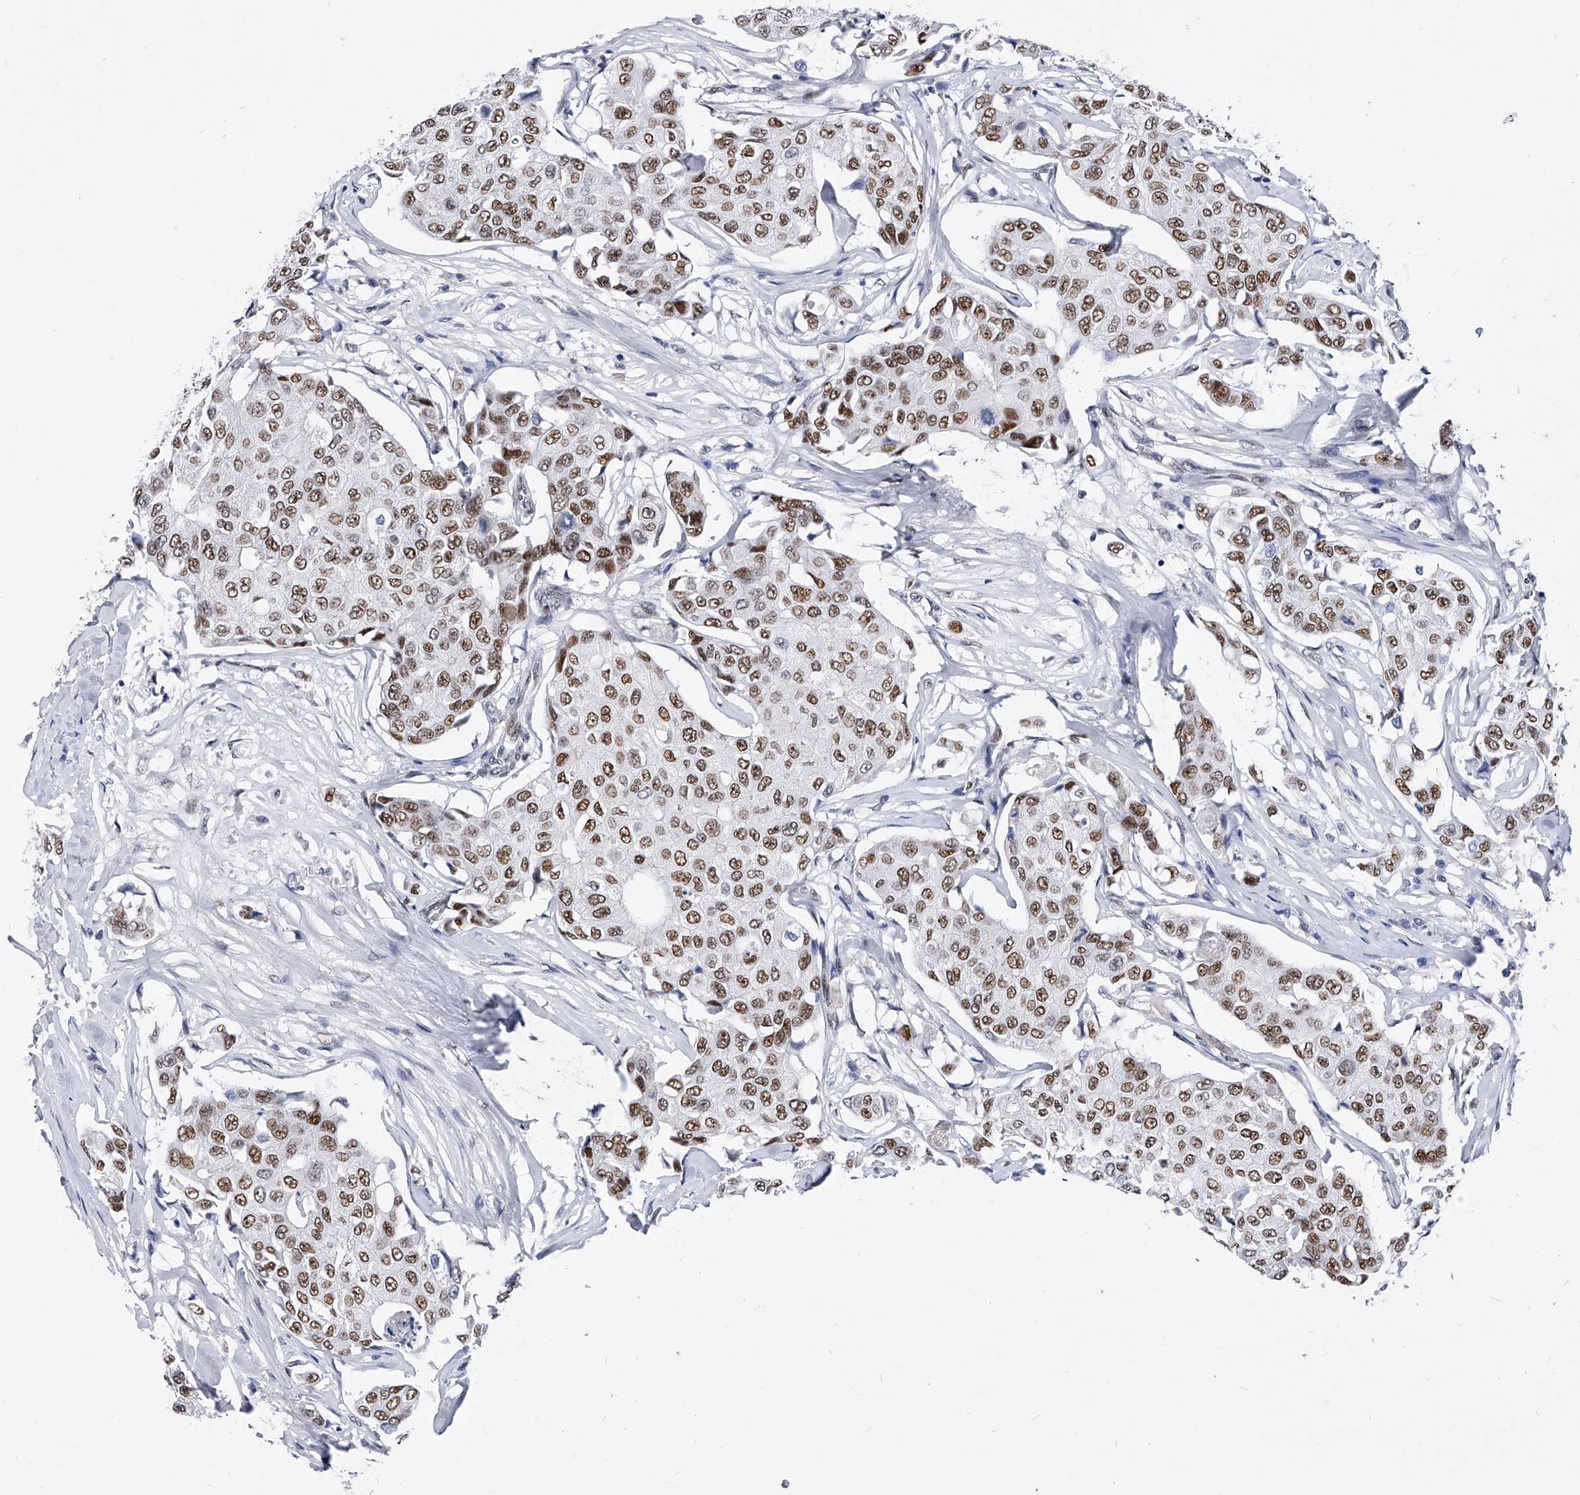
{"staining": {"intensity": "moderate", "quantity": ">75%", "location": "nuclear"}, "tissue": "breast cancer", "cell_type": "Tumor cells", "image_type": "cancer", "snomed": [{"axis": "morphology", "description": "Duct carcinoma"}, {"axis": "topography", "description": "Breast"}], "caption": "Moderate nuclear staining is present in approximately >75% of tumor cells in breast cancer (infiltrating ductal carcinoma). Immunohistochemistry (ihc) stains the protein of interest in brown and the nuclei are stained blue.", "gene": "TESK2", "patient": {"sex": "female", "age": 80}}